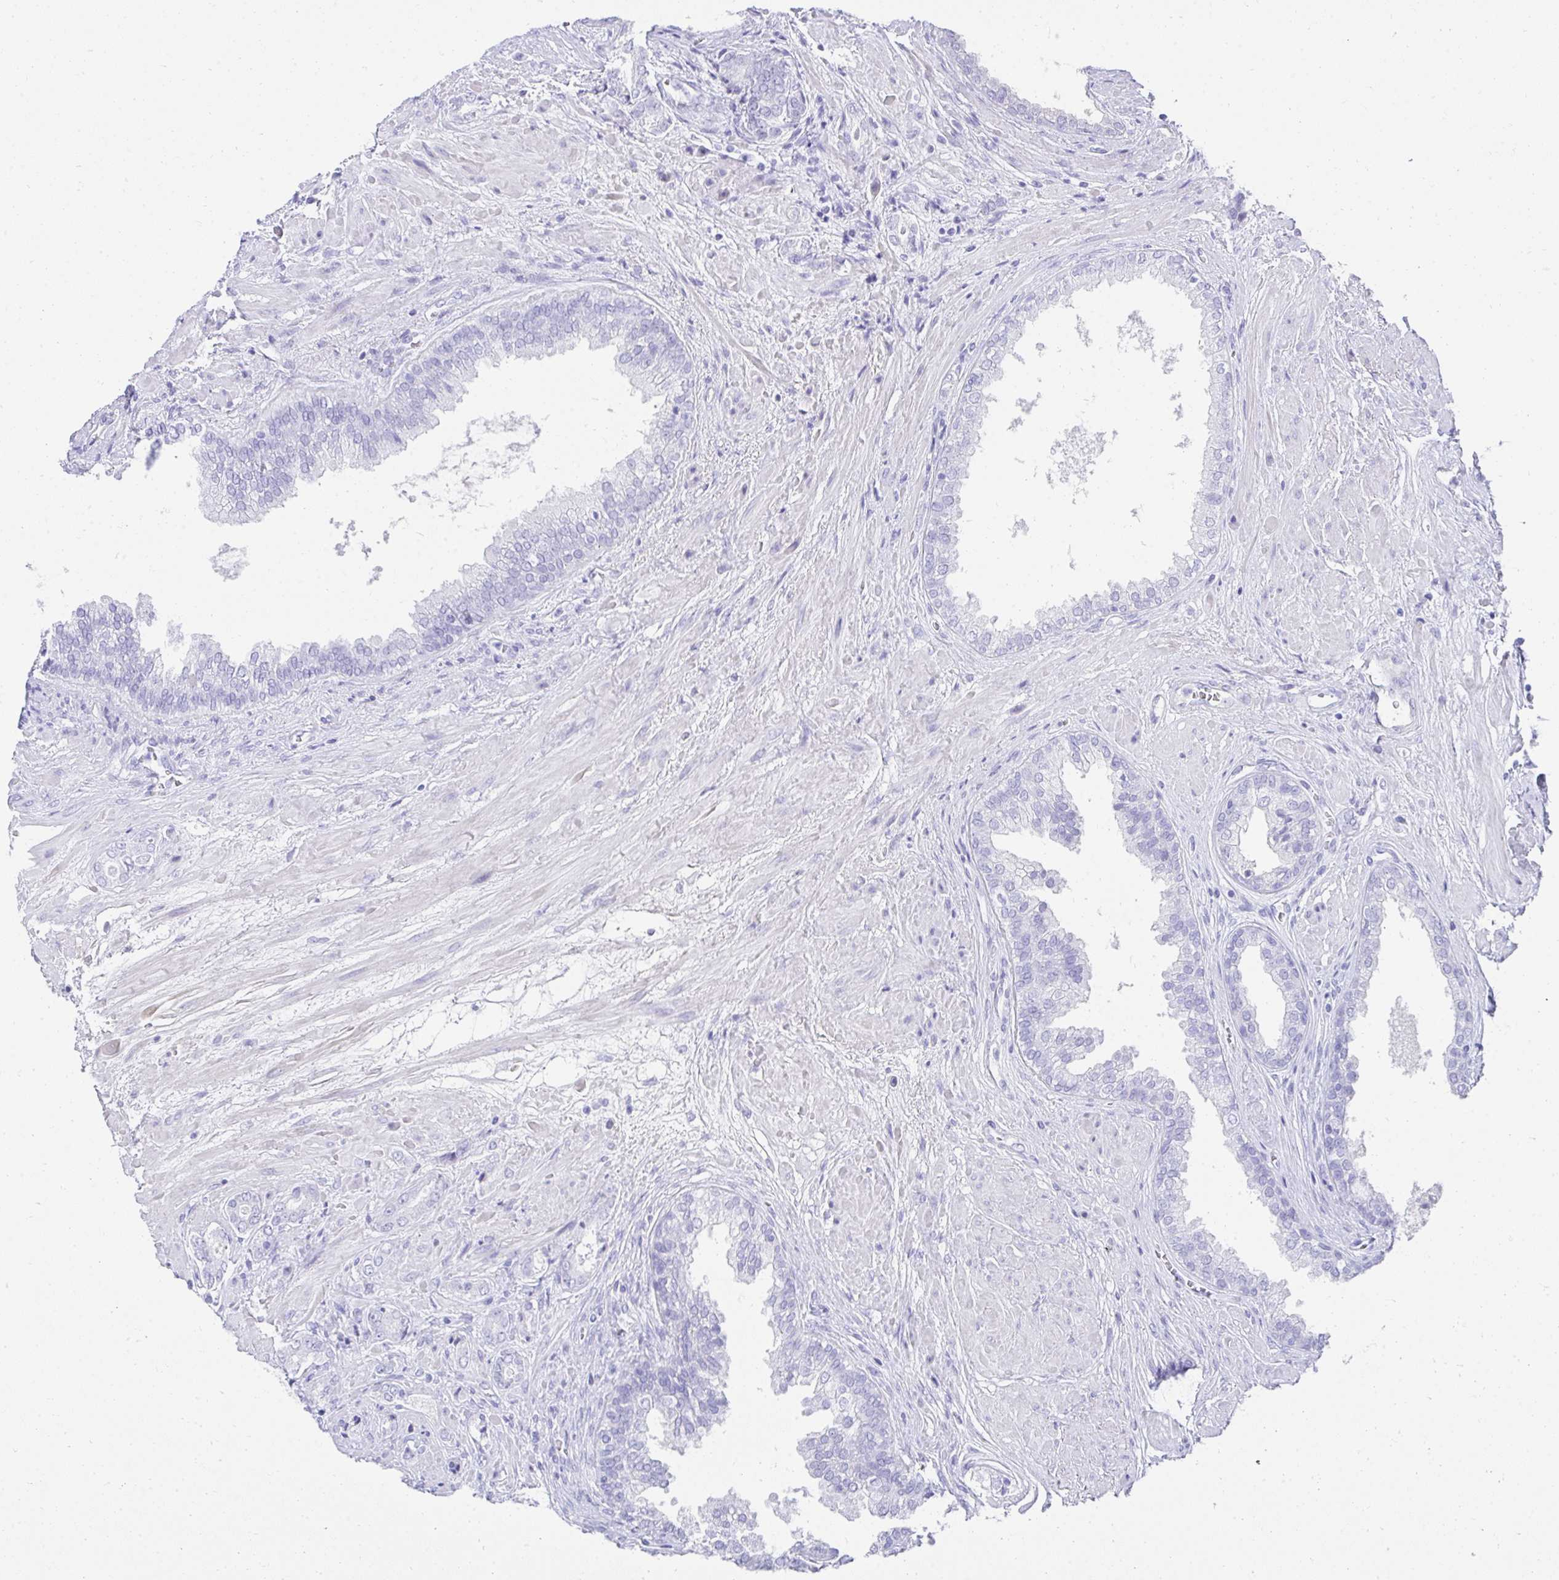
{"staining": {"intensity": "negative", "quantity": "none", "location": "none"}, "tissue": "prostate cancer", "cell_type": "Tumor cells", "image_type": "cancer", "snomed": [{"axis": "morphology", "description": "Adenocarcinoma, High grade"}, {"axis": "topography", "description": "Prostate"}], "caption": "Histopathology image shows no protein staining in tumor cells of prostate cancer (high-grade adenocarcinoma) tissue.", "gene": "TNNT1", "patient": {"sex": "male", "age": 56}}